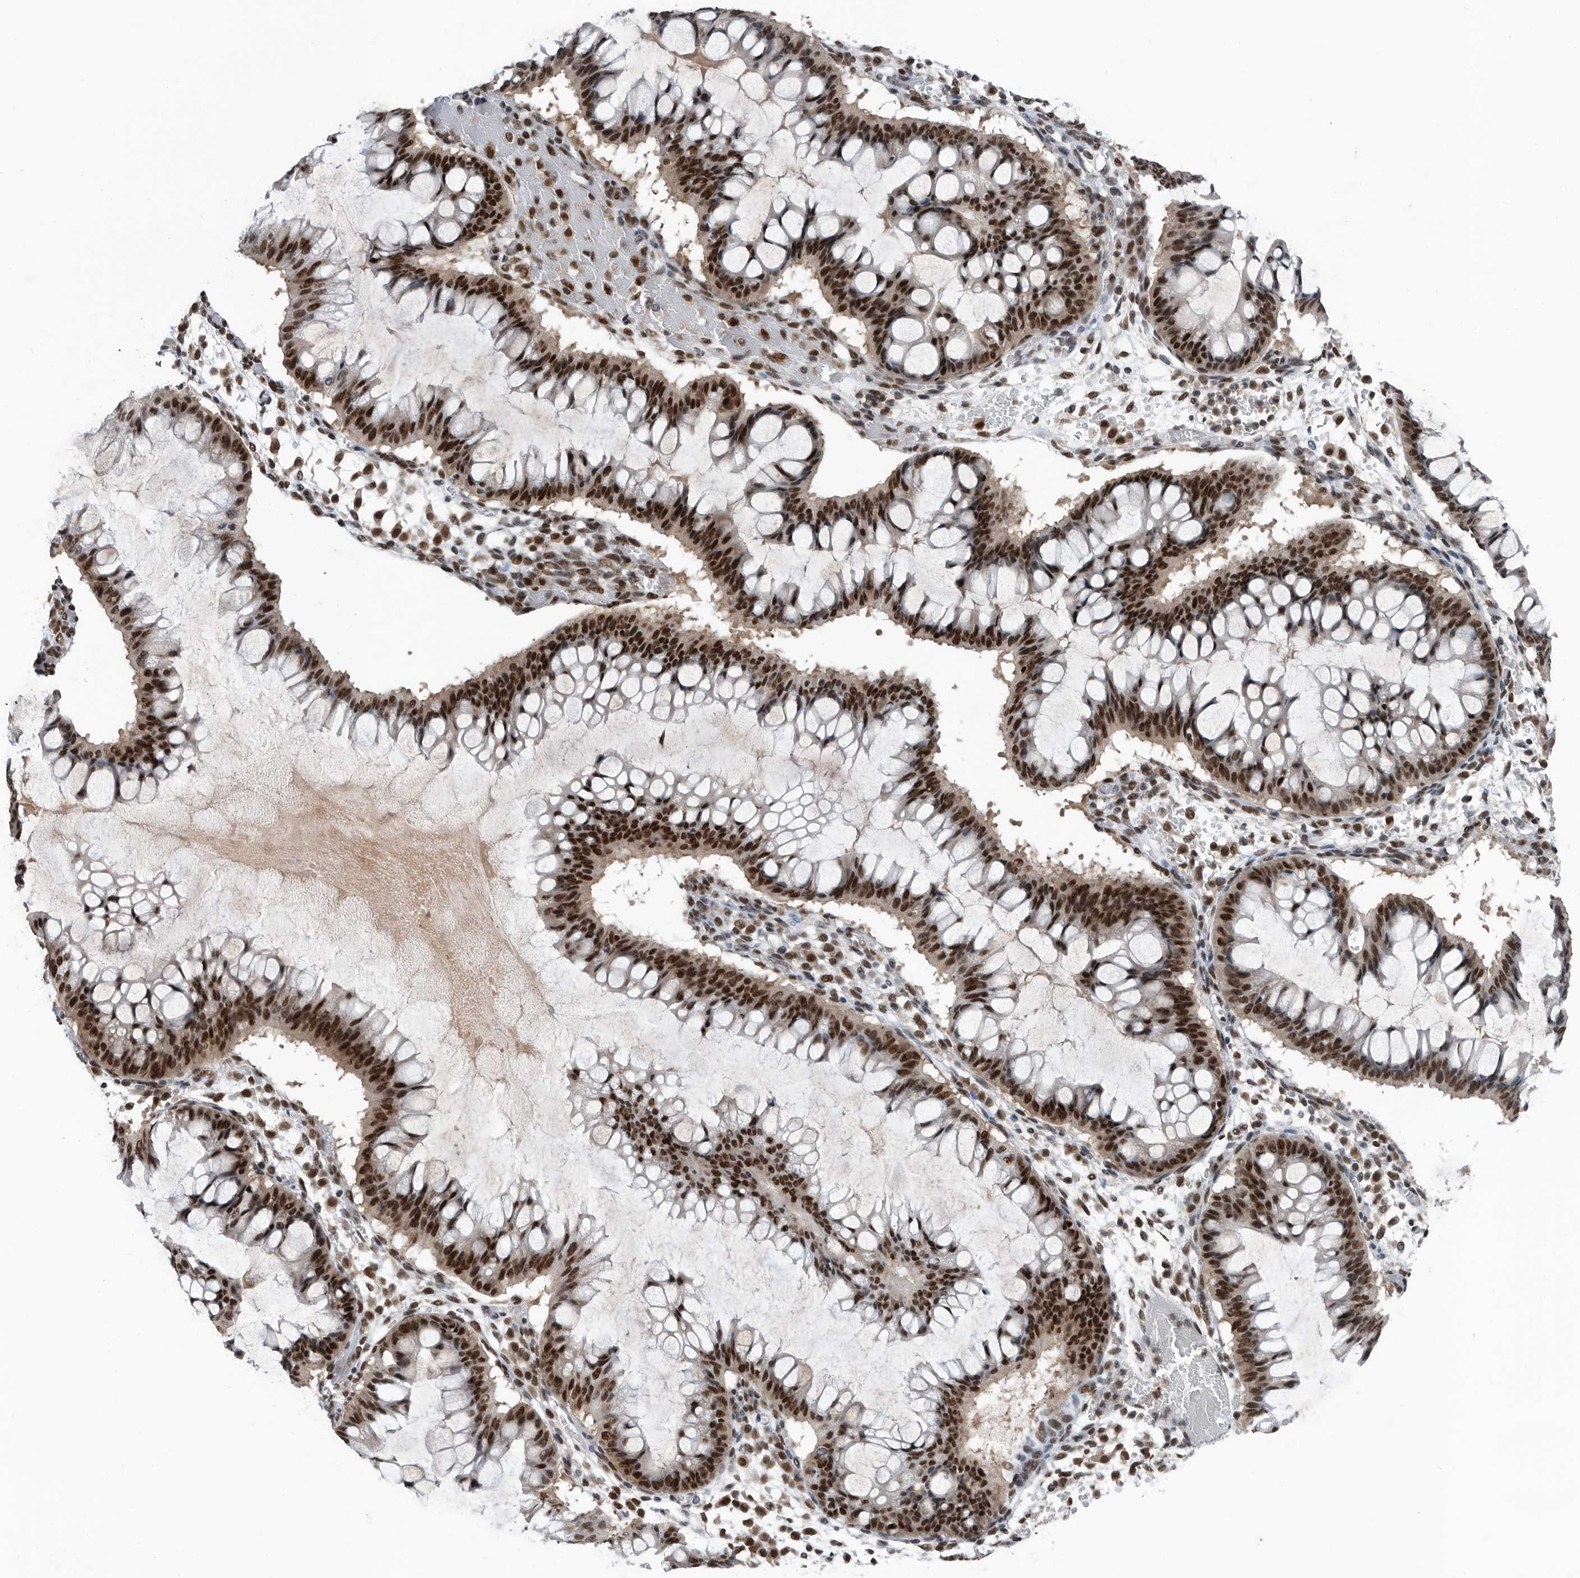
{"staining": {"intensity": "strong", "quantity": ">75%", "location": "nuclear"}, "tissue": "ovarian cancer", "cell_type": "Tumor cells", "image_type": "cancer", "snomed": [{"axis": "morphology", "description": "Cystadenocarcinoma, mucinous, NOS"}, {"axis": "topography", "description": "Ovary"}], "caption": "A histopathology image showing strong nuclear expression in about >75% of tumor cells in ovarian mucinous cystadenocarcinoma, as visualized by brown immunohistochemical staining.", "gene": "ZNF260", "patient": {"sex": "female", "age": 73}}